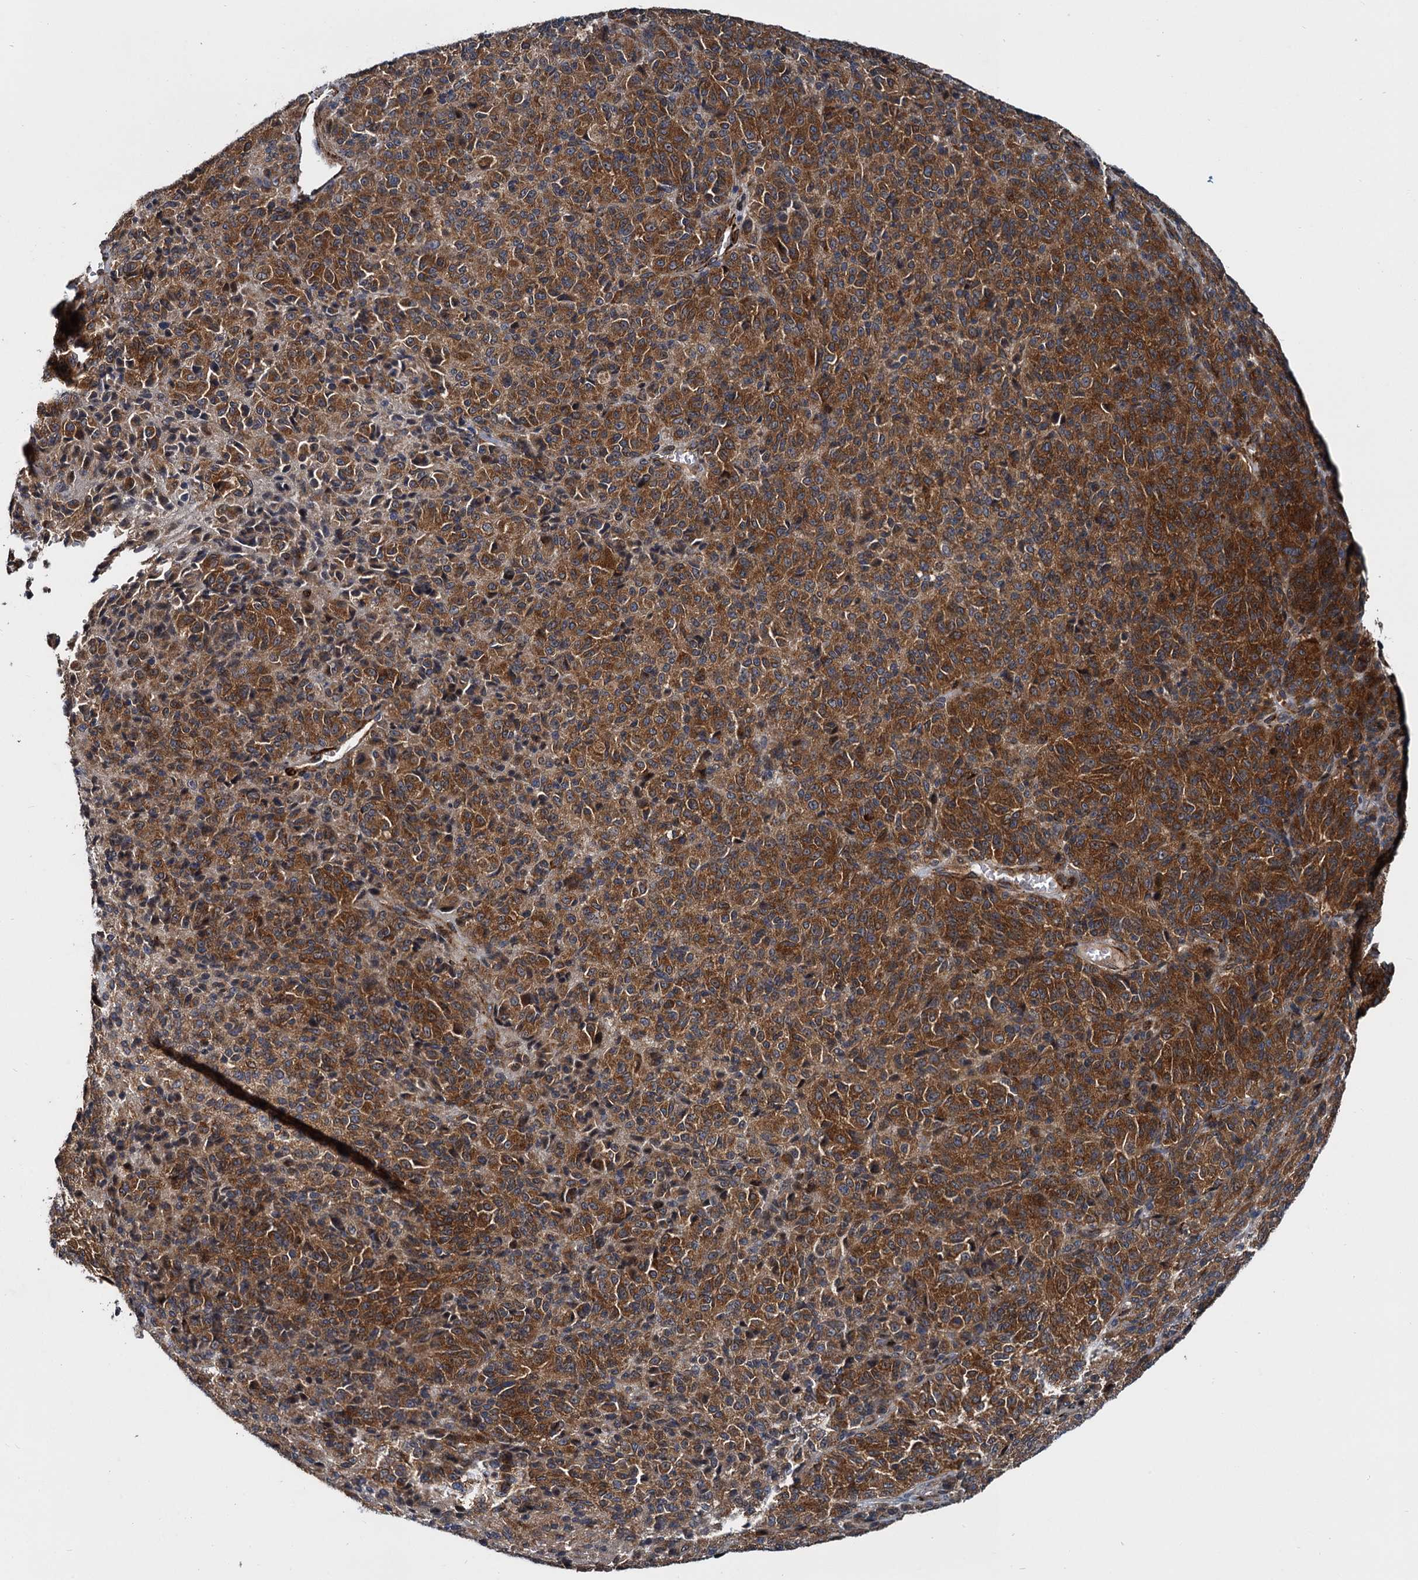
{"staining": {"intensity": "moderate", "quantity": ">75%", "location": "cytoplasmic/membranous"}, "tissue": "melanoma", "cell_type": "Tumor cells", "image_type": "cancer", "snomed": [{"axis": "morphology", "description": "Malignant melanoma, Metastatic site"}, {"axis": "topography", "description": "Brain"}], "caption": "There is medium levels of moderate cytoplasmic/membranous positivity in tumor cells of malignant melanoma (metastatic site), as demonstrated by immunohistochemical staining (brown color).", "gene": "ARHGAP42", "patient": {"sex": "female", "age": 56}}